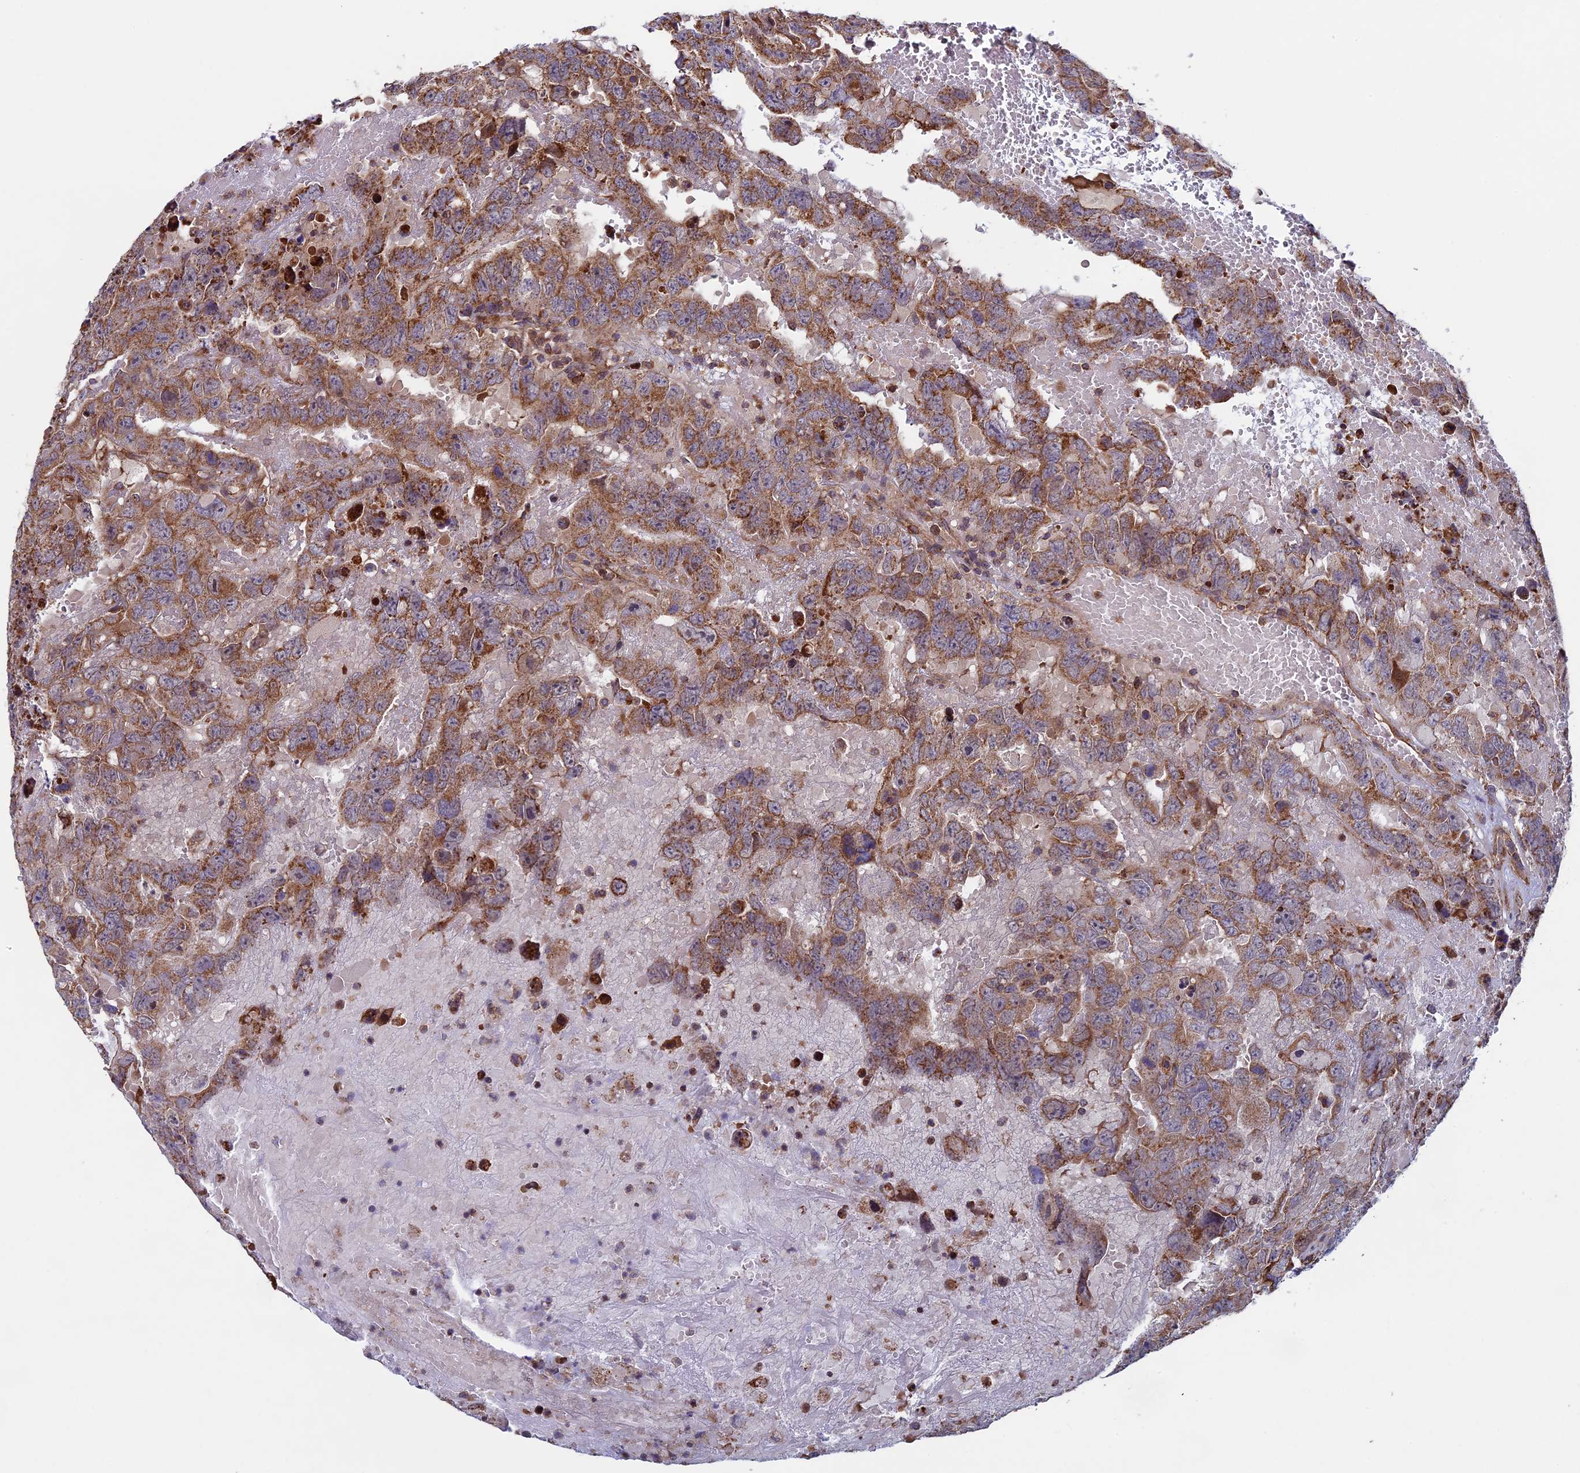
{"staining": {"intensity": "moderate", "quantity": ">75%", "location": "cytoplasmic/membranous"}, "tissue": "testis cancer", "cell_type": "Tumor cells", "image_type": "cancer", "snomed": [{"axis": "morphology", "description": "Carcinoma, Embryonal, NOS"}, {"axis": "topography", "description": "Testis"}], "caption": "A brown stain shows moderate cytoplasmic/membranous expression of a protein in testis cancer (embryonal carcinoma) tumor cells.", "gene": "CCDC8", "patient": {"sex": "male", "age": 45}}